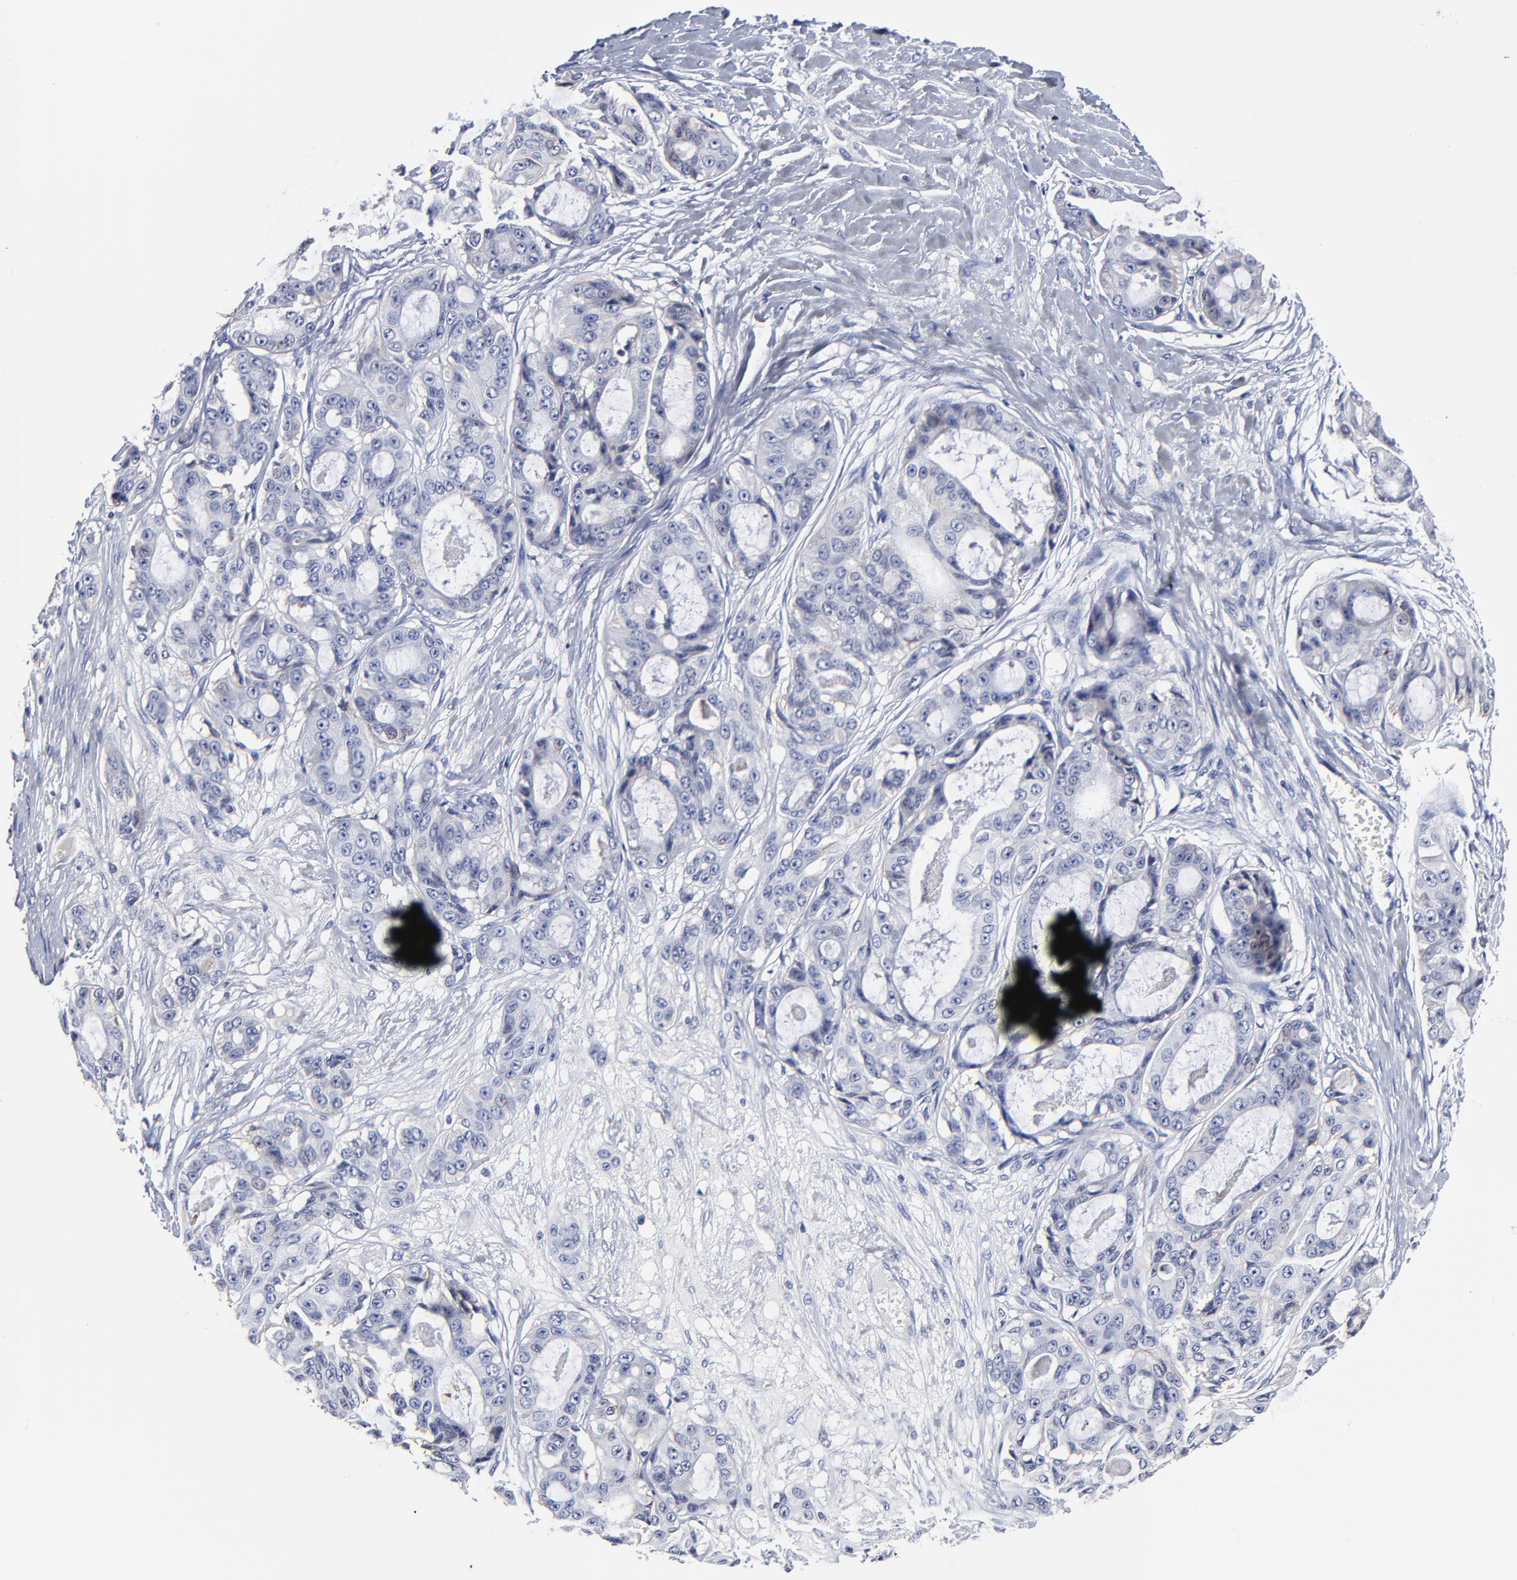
{"staining": {"intensity": "negative", "quantity": "none", "location": "none"}, "tissue": "ovarian cancer", "cell_type": "Tumor cells", "image_type": "cancer", "snomed": [{"axis": "morphology", "description": "Carcinoma, endometroid"}, {"axis": "topography", "description": "Ovary"}], "caption": "Tumor cells show no significant positivity in ovarian cancer.", "gene": "CXADR", "patient": {"sex": "female", "age": 61}}